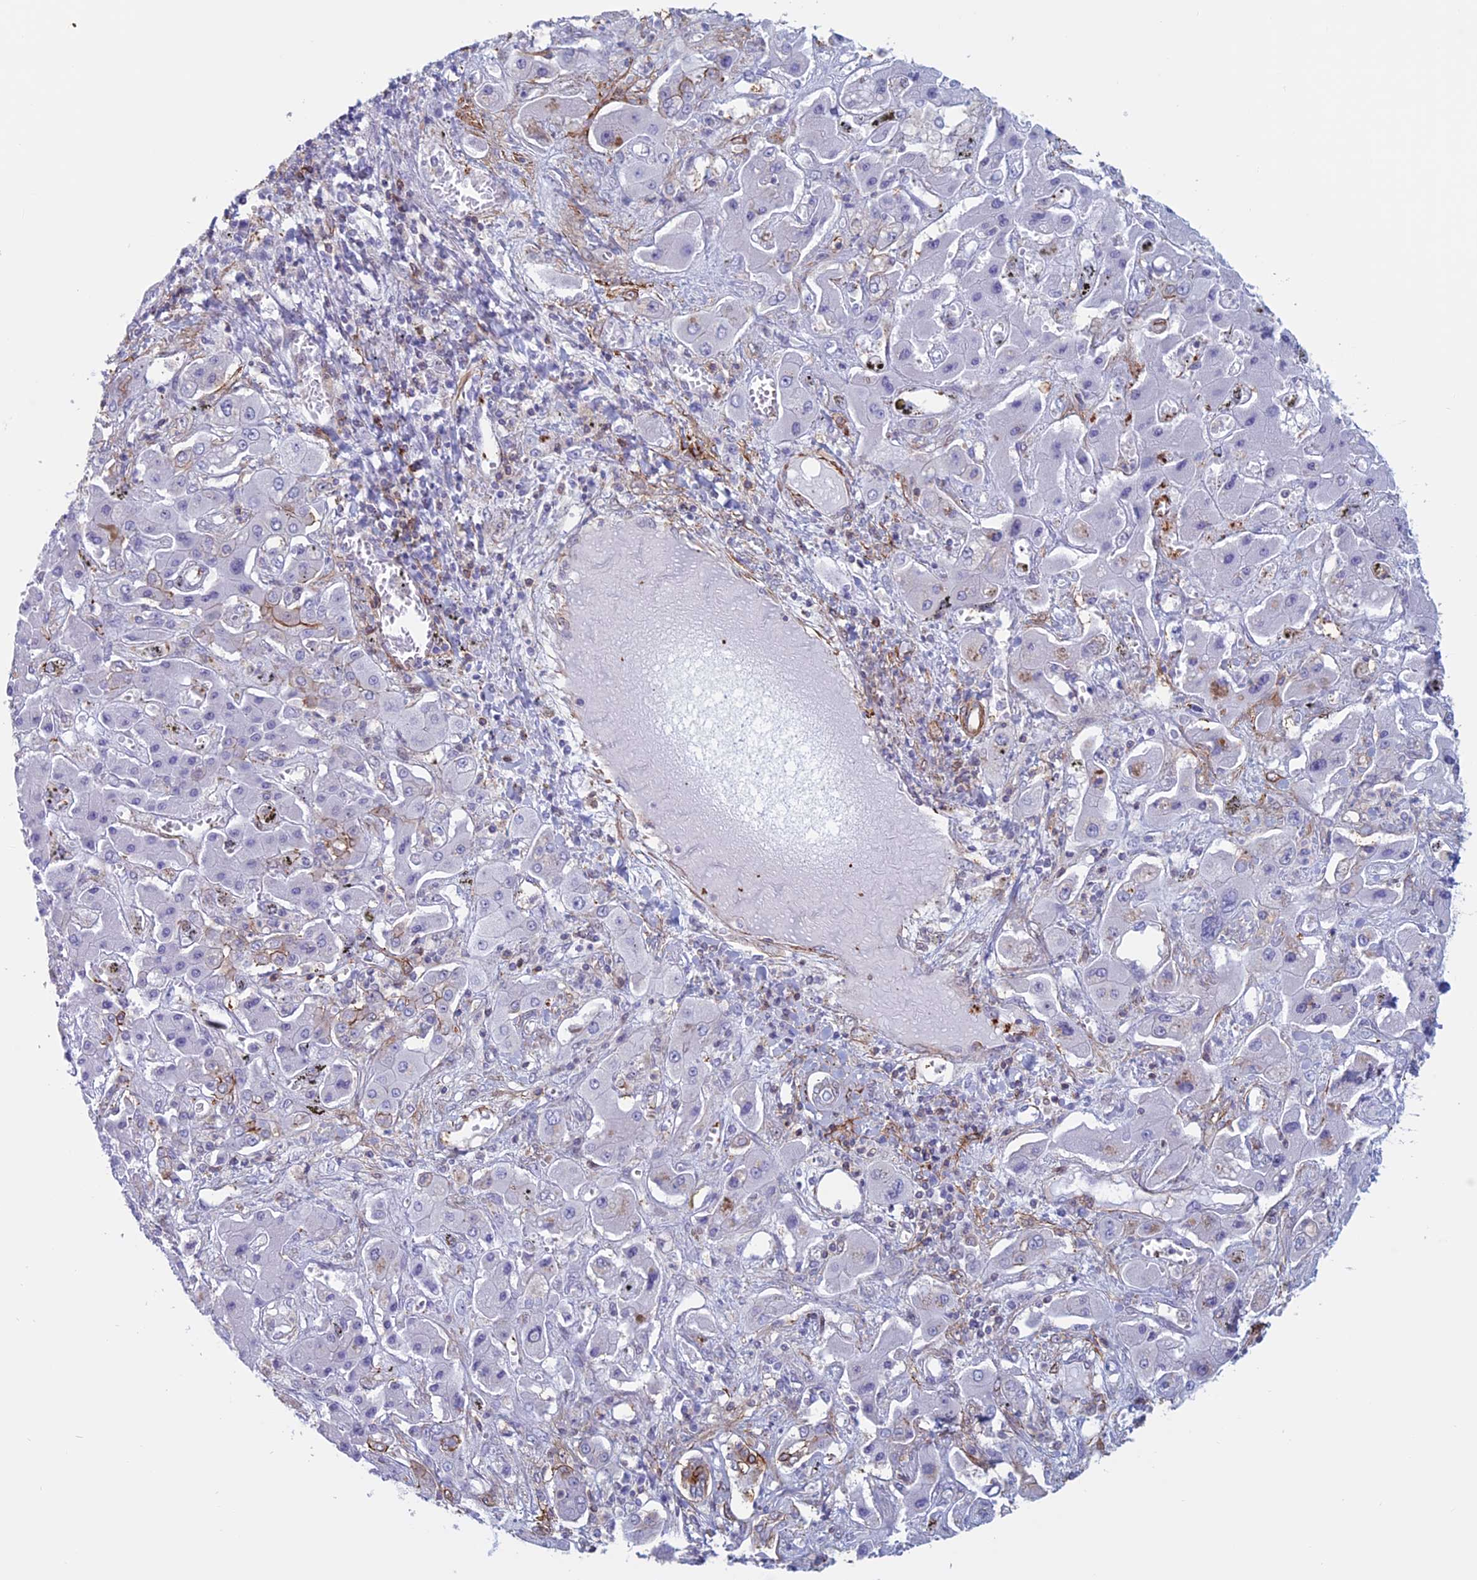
{"staining": {"intensity": "negative", "quantity": "none", "location": "none"}, "tissue": "liver cancer", "cell_type": "Tumor cells", "image_type": "cancer", "snomed": [{"axis": "morphology", "description": "Cholangiocarcinoma"}, {"axis": "topography", "description": "Liver"}], "caption": "Immunohistochemistry of human liver cancer (cholangiocarcinoma) exhibits no expression in tumor cells.", "gene": "ANGPTL2", "patient": {"sex": "male", "age": 67}}